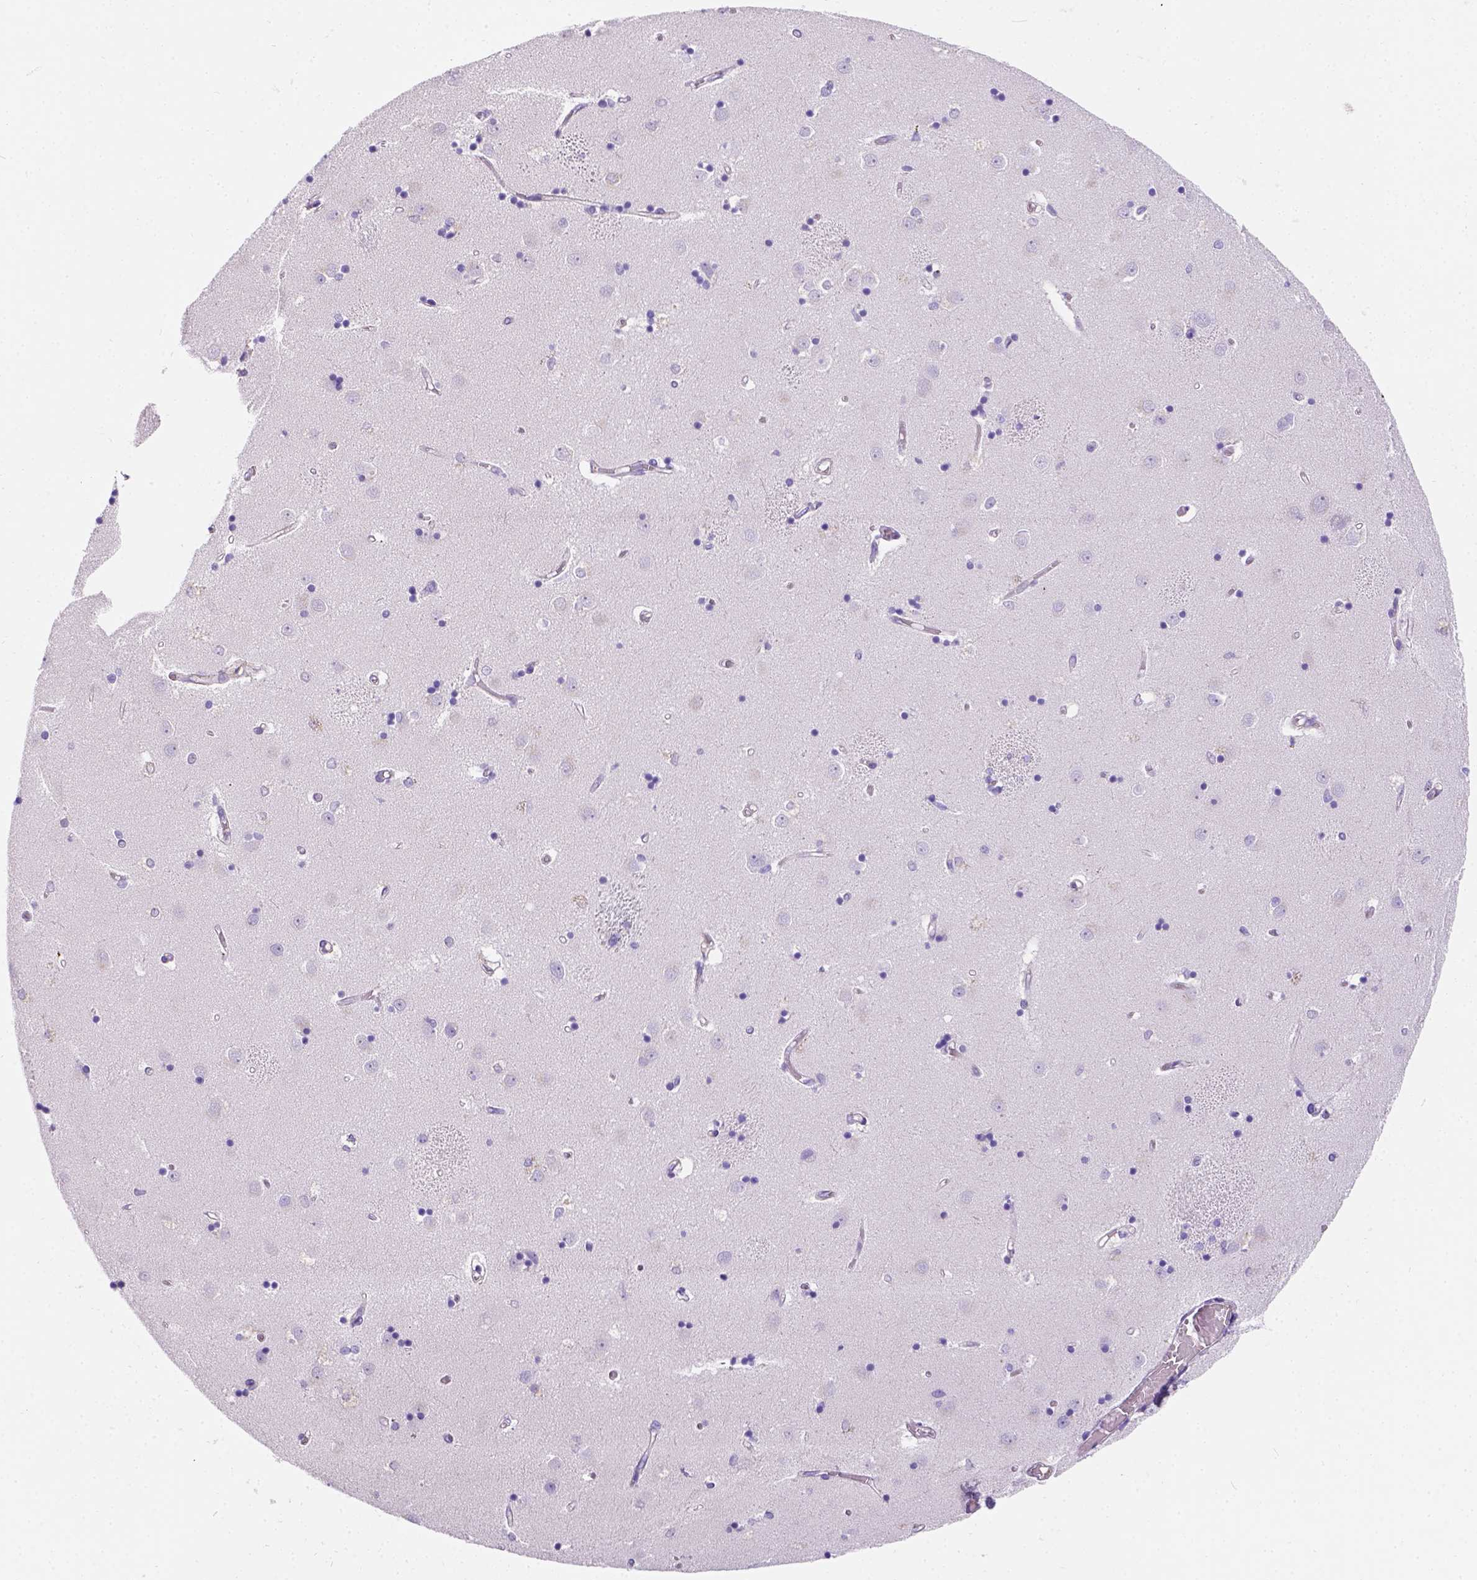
{"staining": {"intensity": "negative", "quantity": "none", "location": "none"}, "tissue": "caudate", "cell_type": "Glial cells", "image_type": "normal", "snomed": [{"axis": "morphology", "description": "Normal tissue, NOS"}, {"axis": "topography", "description": "Lateral ventricle wall"}], "caption": "This is an immunohistochemistry (IHC) image of unremarkable caudate. There is no staining in glial cells.", "gene": "PHF7", "patient": {"sex": "male", "age": 54}}